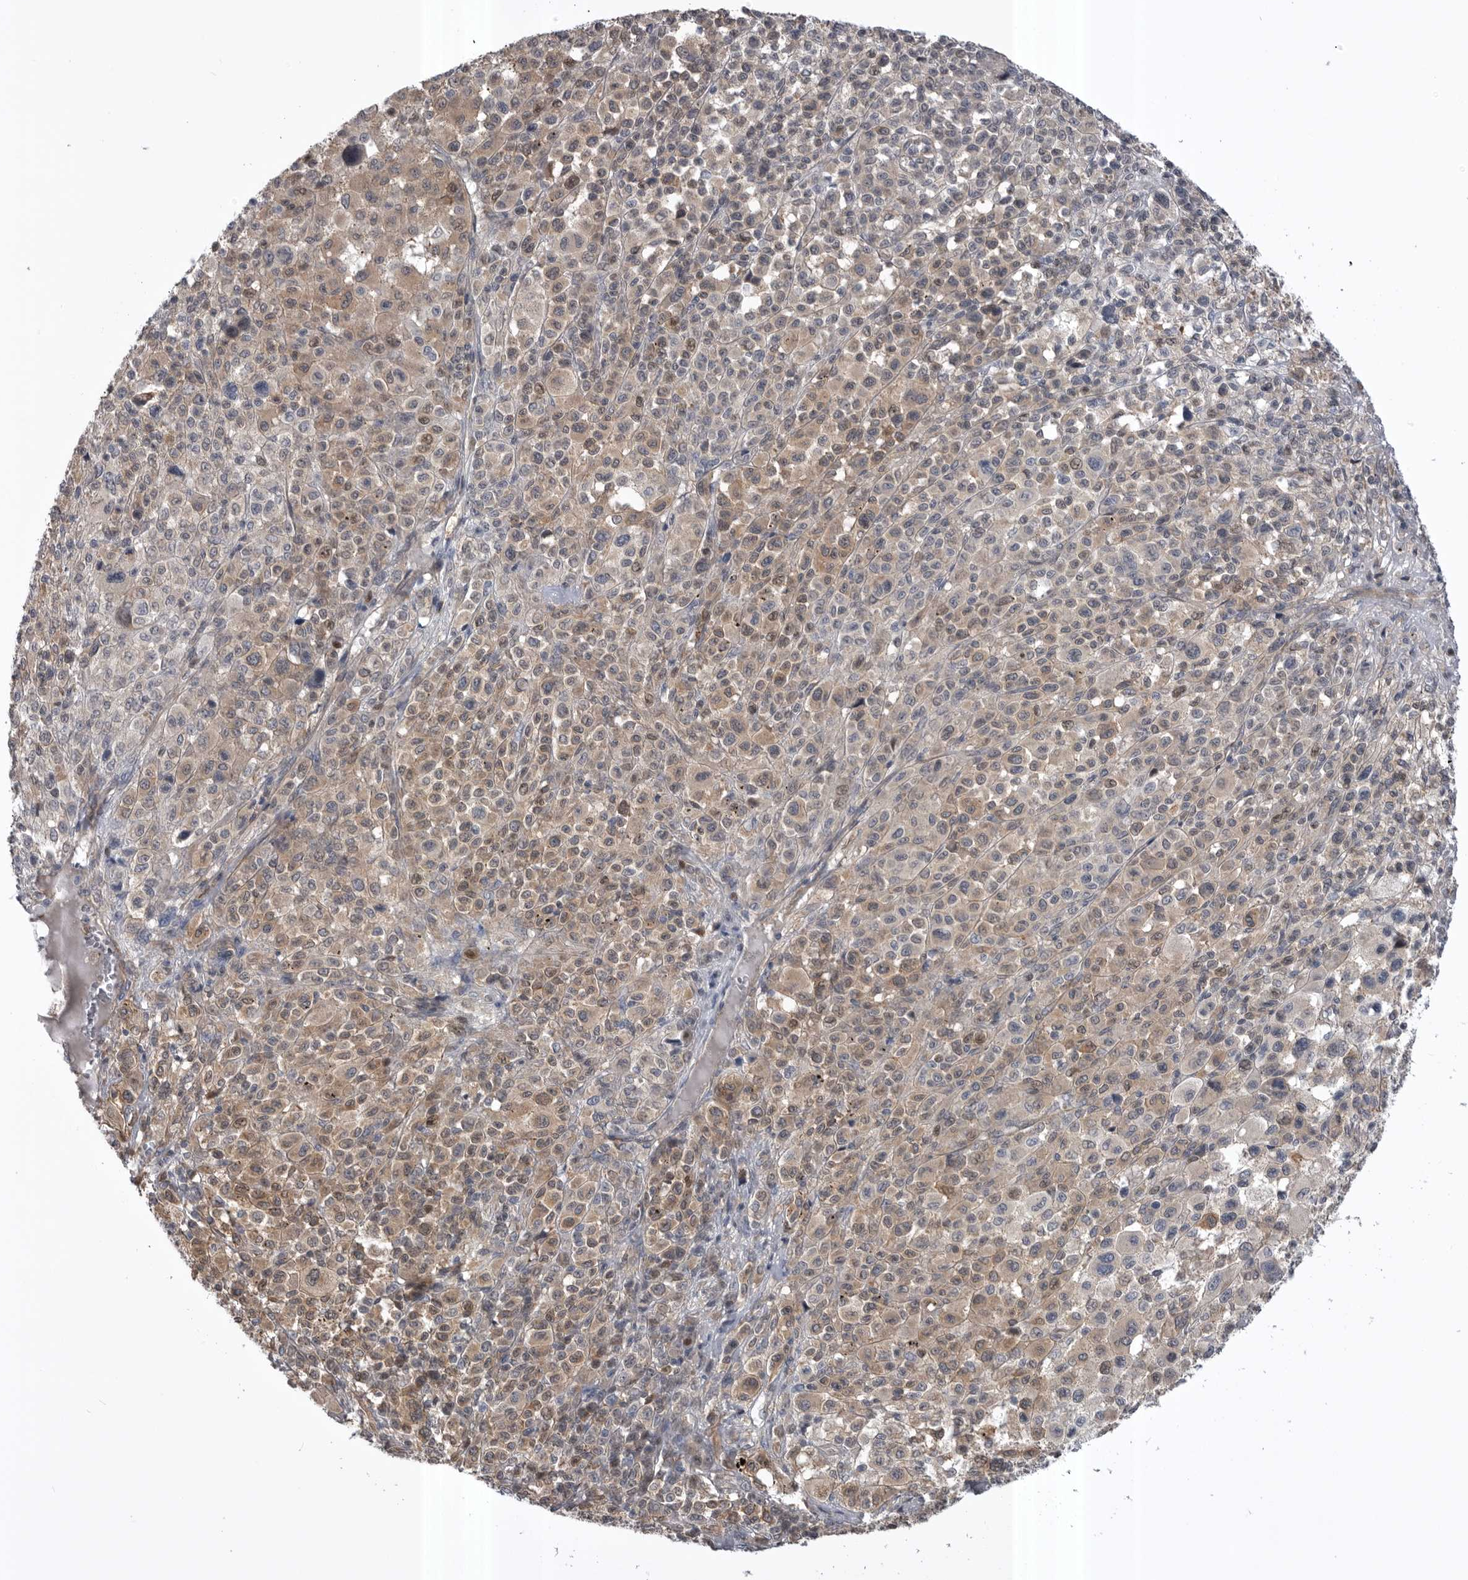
{"staining": {"intensity": "weak", "quantity": "25%-75%", "location": "cytoplasmic/membranous,nuclear"}, "tissue": "melanoma", "cell_type": "Tumor cells", "image_type": "cancer", "snomed": [{"axis": "morphology", "description": "Malignant melanoma, Metastatic site"}, {"axis": "topography", "description": "Skin"}], "caption": "Immunohistochemistry (IHC) of human malignant melanoma (metastatic site) exhibits low levels of weak cytoplasmic/membranous and nuclear staining in approximately 25%-75% of tumor cells.", "gene": "RAB3GAP2", "patient": {"sex": "female", "age": 74}}